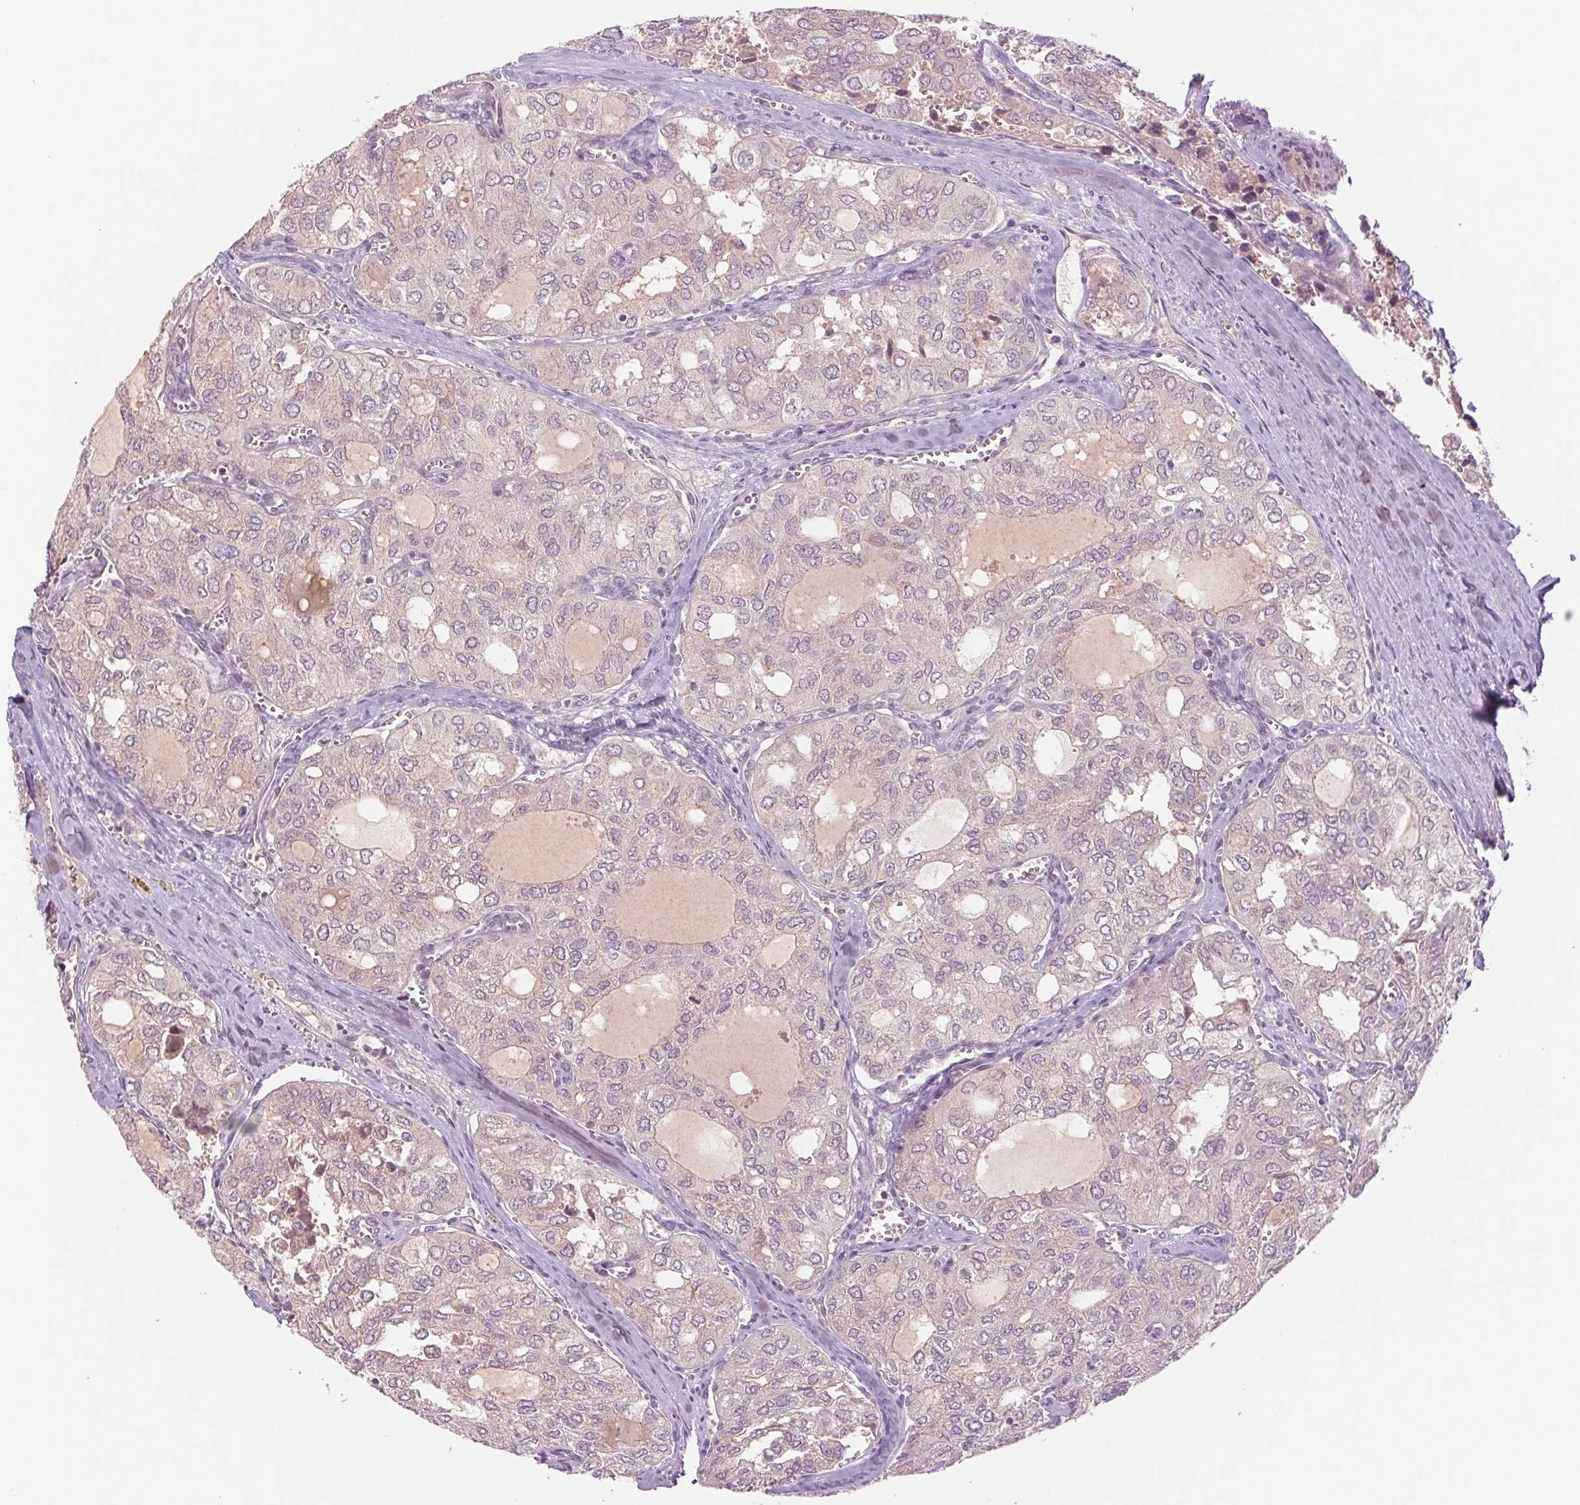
{"staining": {"intensity": "negative", "quantity": "none", "location": "none"}, "tissue": "thyroid cancer", "cell_type": "Tumor cells", "image_type": "cancer", "snomed": [{"axis": "morphology", "description": "Follicular adenoma carcinoma, NOS"}, {"axis": "topography", "description": "Thyroid gland"}], "caption": "Photomicrograph shows no significant protein positivity in tumor cells of thyroid cancer (follicular adenoma carcinoma).", "gene": "PPIA", "patient": {"sex": "male", "age": 75}}